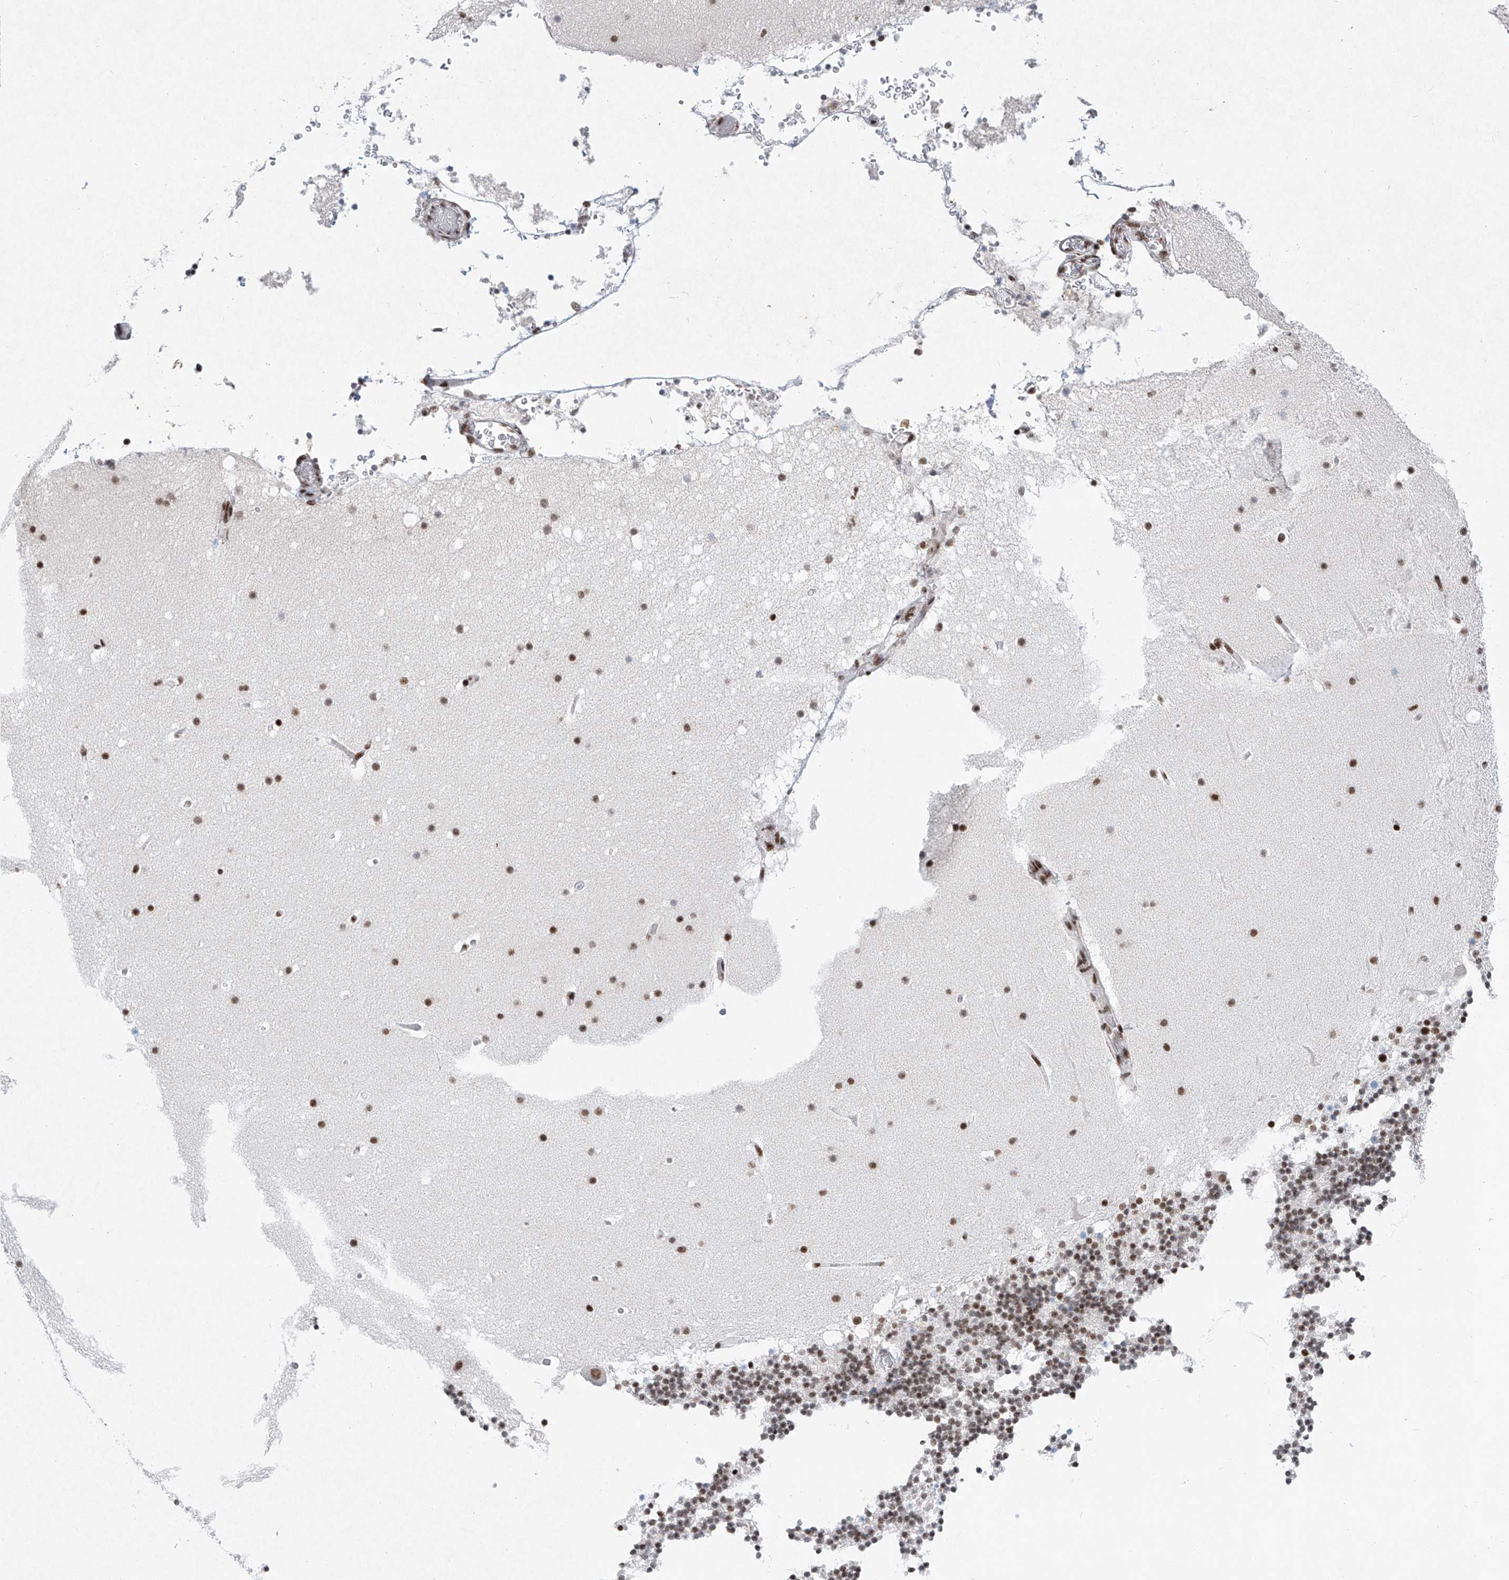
{"staining": {"intensity": "moderate", "quantity": "25%-75%", "location": "nuclear"}, "tissue": "cerebellum", "cell_type": "Cells in granular layer", "image_type": "normal", "snomed": [{"axis": "morphology", "description": "Normal tissue, NOS"}, {"axis": "topography", "description": "Cerebellum"}], "caption": "Brown immunohistochemical staining in benign human cerebellum reveals moderate nuclear staining in approximately 25%-75% of cells in granular layer. Using DAB (3,3'-diaminobenzidine) (brown) and hematoxylin (blue) stains, captured at high magnification using brightfield microscopy.", "gene": "TAF4", "patient": {"sex": "male", "age": 57}}